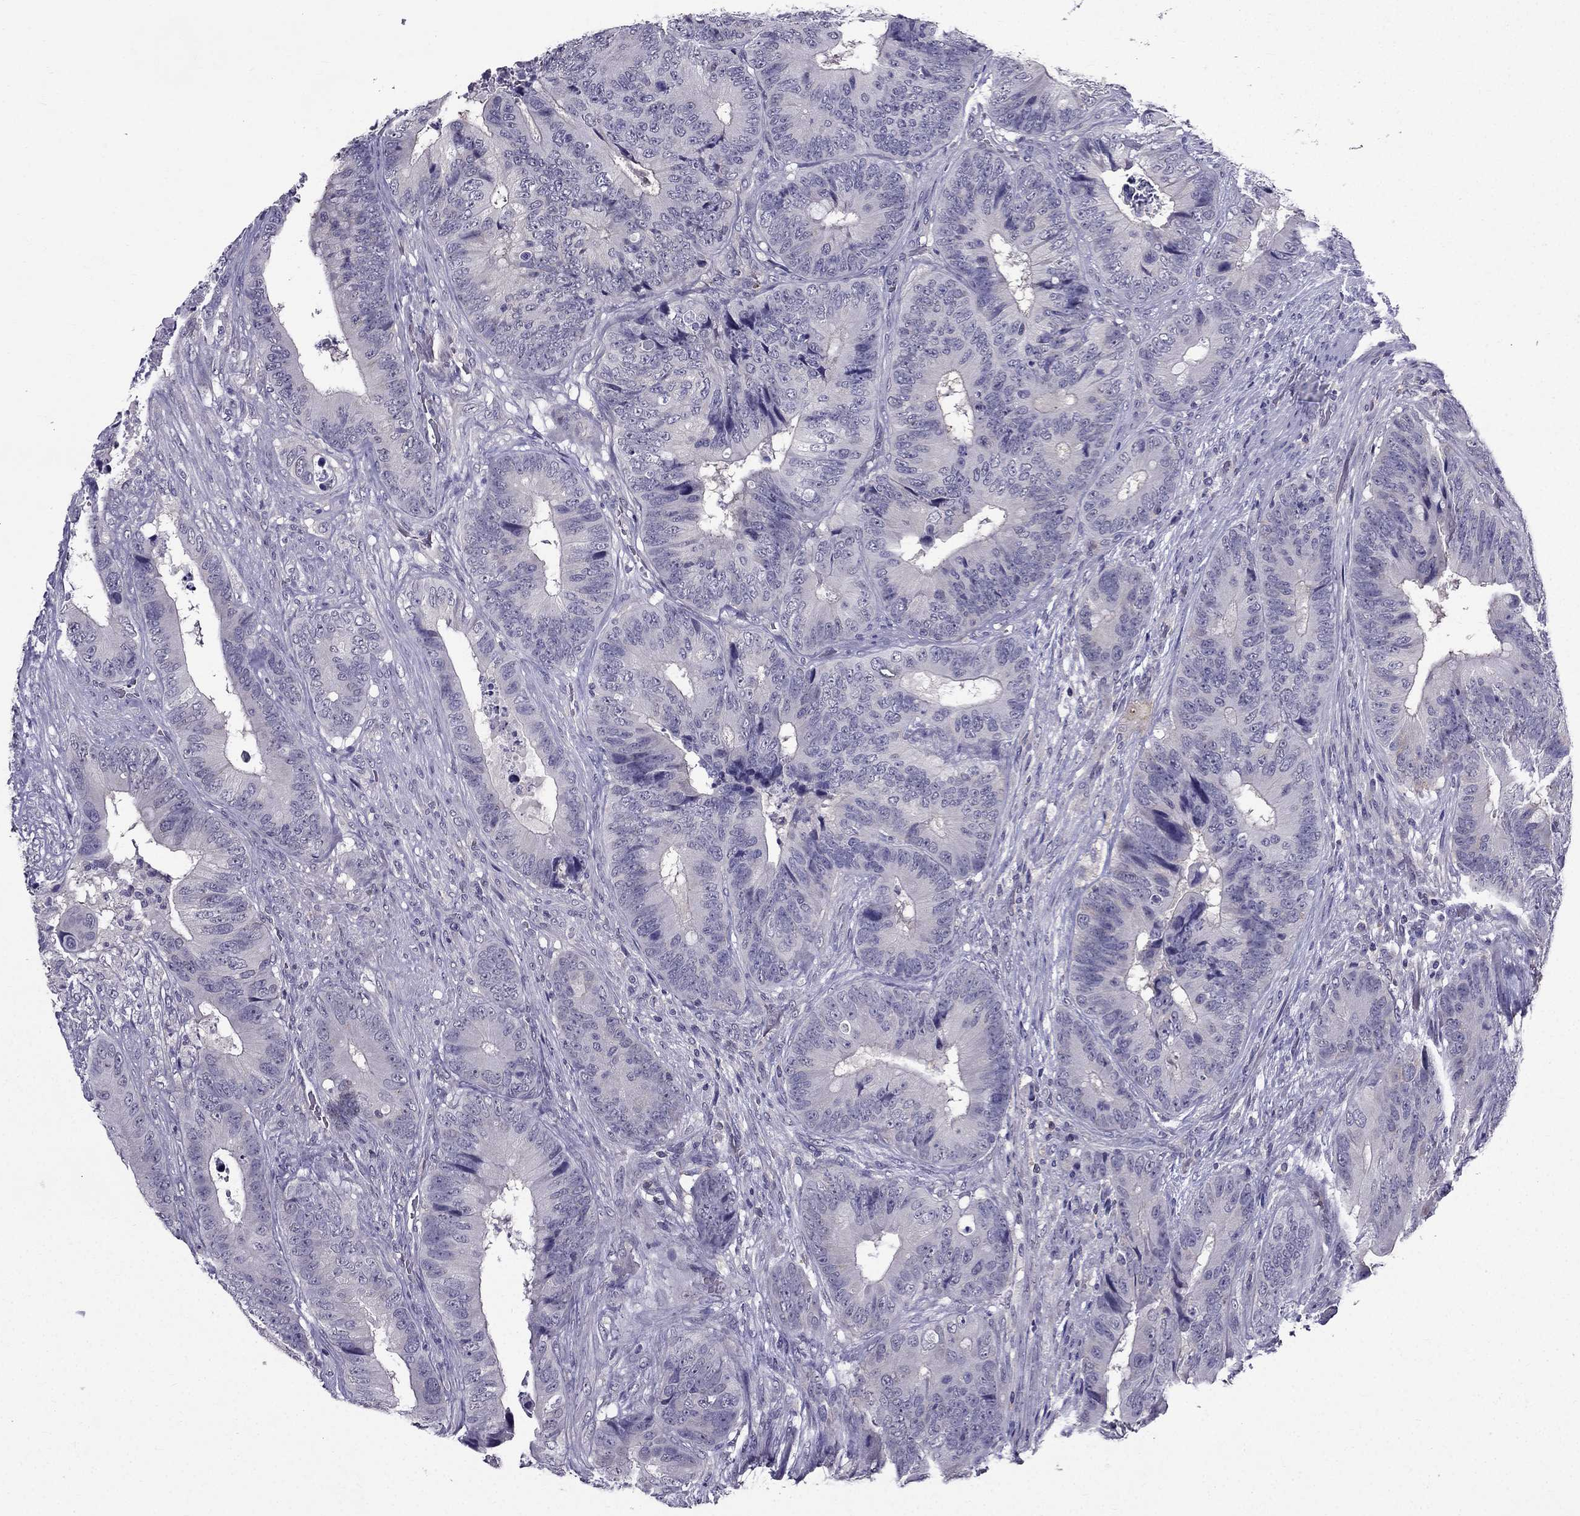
{"staining": {"intensity": "negative", "quantity": "none", "location": "none"}, "tissue": "colorectal cancer", "cell_type": "Tumor cells", "image_type": "cancer", "snomed": [{"axis": "morphology", "description": "Adenocarcinoma, NOS"}, {"axis": "topography", "description": "Colon"}], "caption": "DAB (3,3'-diaminobenzidine) immunohistochemical staining of human colorectal cancer (adenocarcinoma) displays no significant expression in tumor cells. Nuclei are stained in blue.", "gene": "AAK1", "patient": {"sex": "male", "age": 84}}